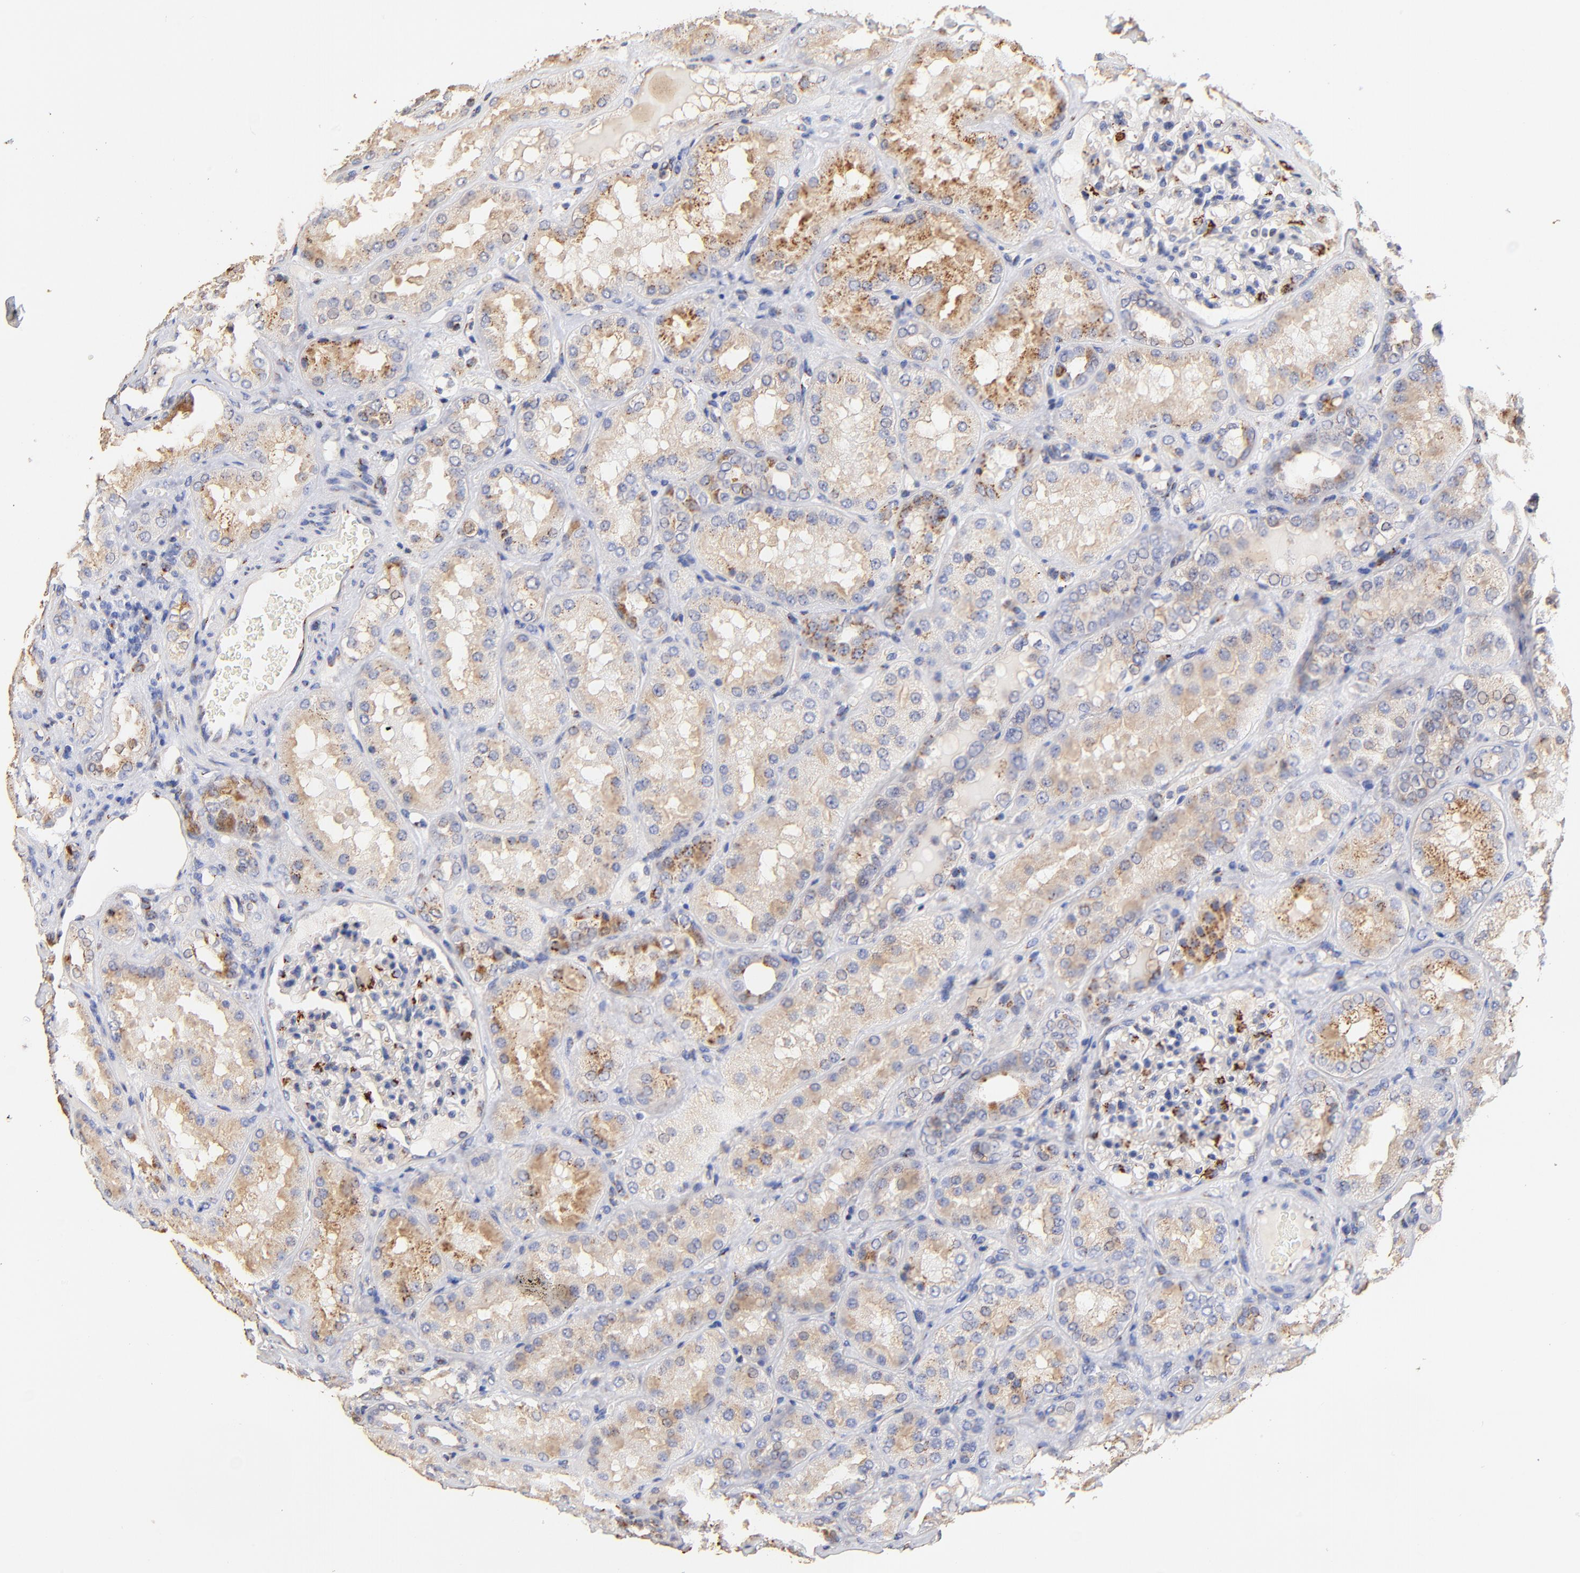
{"staining": {"intensity": "moderate", "quantity": "<25%", "location": "cytoplasmic/membranous"}, "tissue": "kidney", "cell_type": "Cells in glomeruli", "image_type": "normal", "snomed": [{"axis": "morphology", "description": "Normal tissue, NOS"}, {"axis": "topography", "description": "Kidney"}], "caption": "Immunohistochemistry (IHC) histopathology image of benign human kidney stained for a protein (brown), which exhibits low levels of moderate cytoplasmic/membranous positivity in about <25% of cells in glomeruli.", "gene": "FMNL3", "patient": {"sex": "female", "age": 56}}